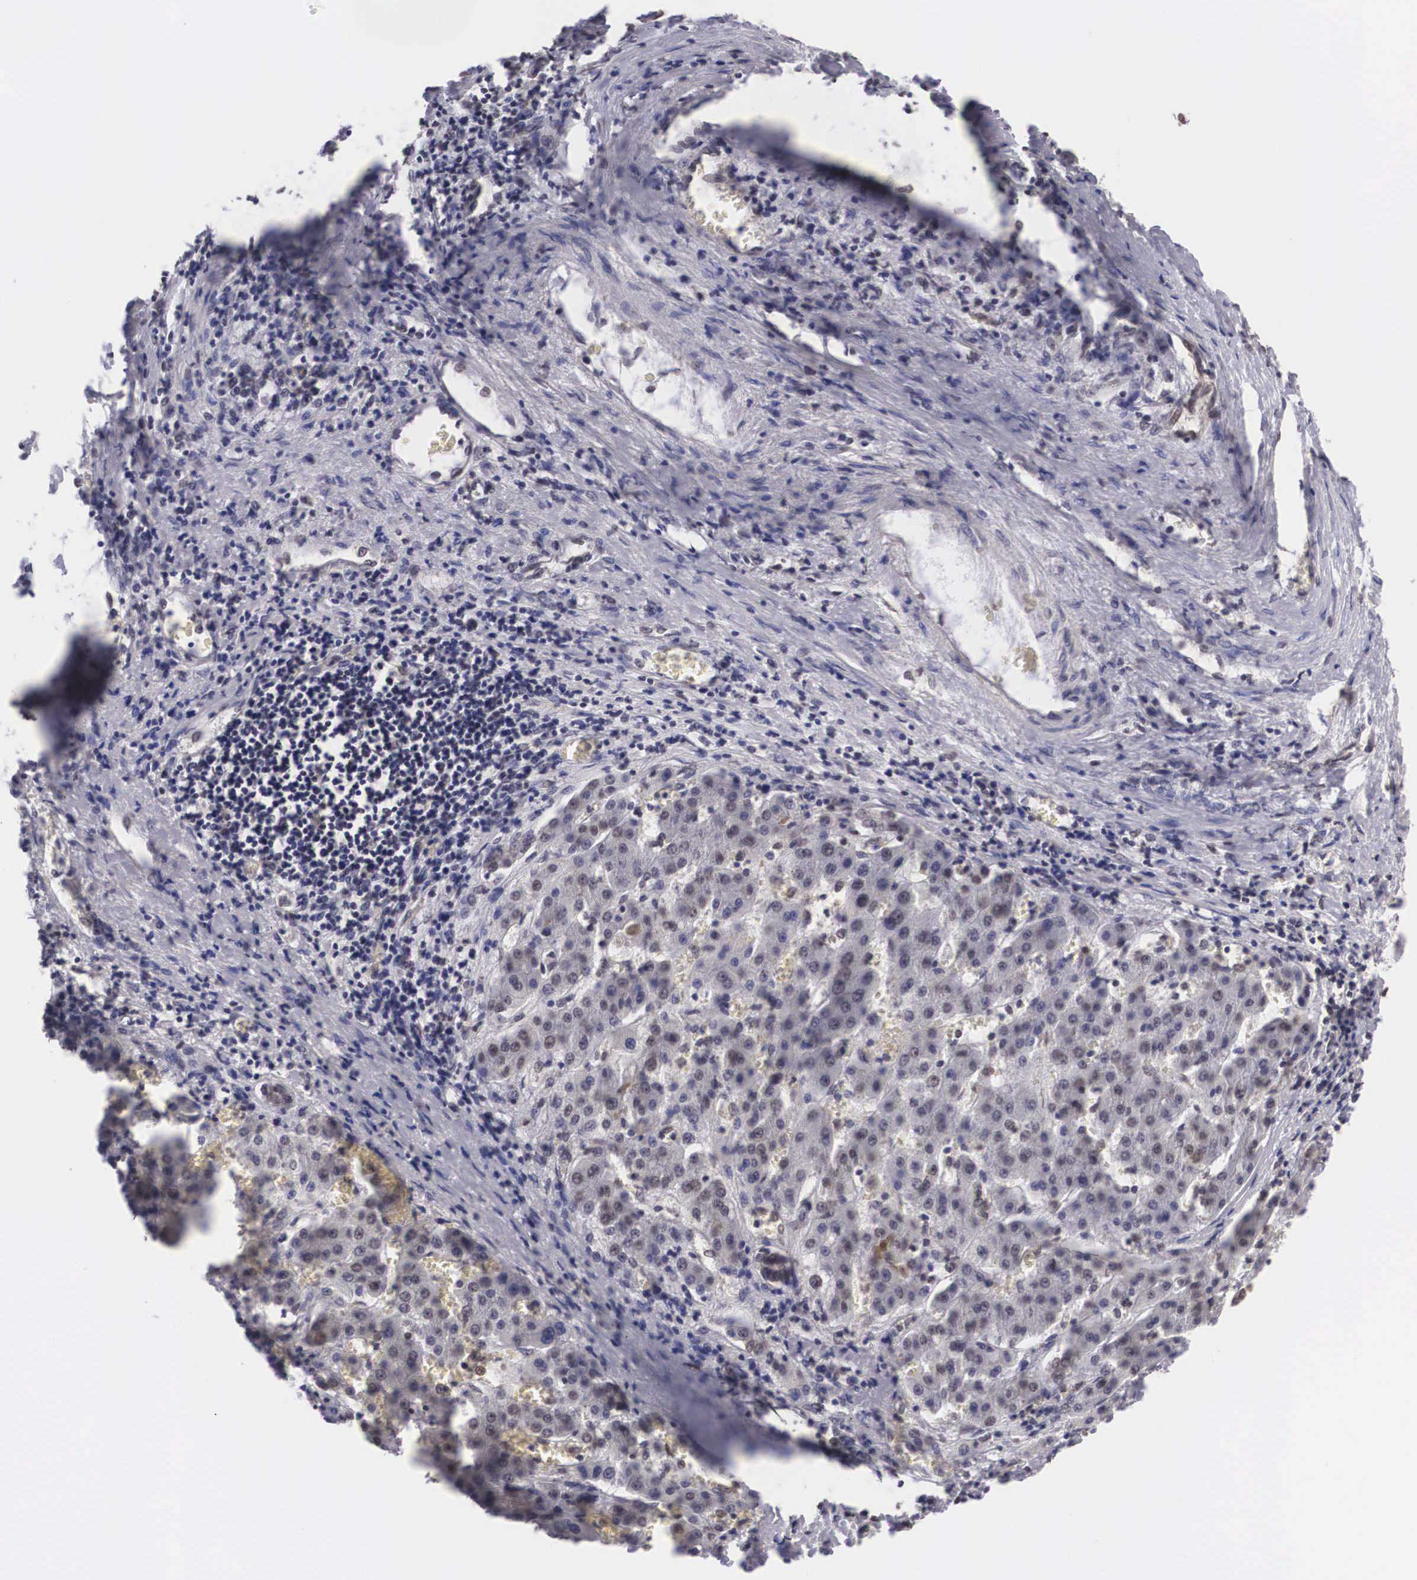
{"staining": {"intensity": "negative", "quantity": "none", "location": "none"}, "tissue": "liver cancer", "cell_type": "Tumor cells", "image_type": "cancer", "snomed": [{"axis": "morphology", "description": "Carcinoma, Hepatocellular, NOS"}, {"axis": "topography", "description": "Liver"}], "caption": "Protein analysis of hepatocellular carcinoma (liver) shows no significant staining in tumor cells. Nuclei are stained in blue.", "gene": "OTX2", "patient": {"sex": "male", "age": 24}}